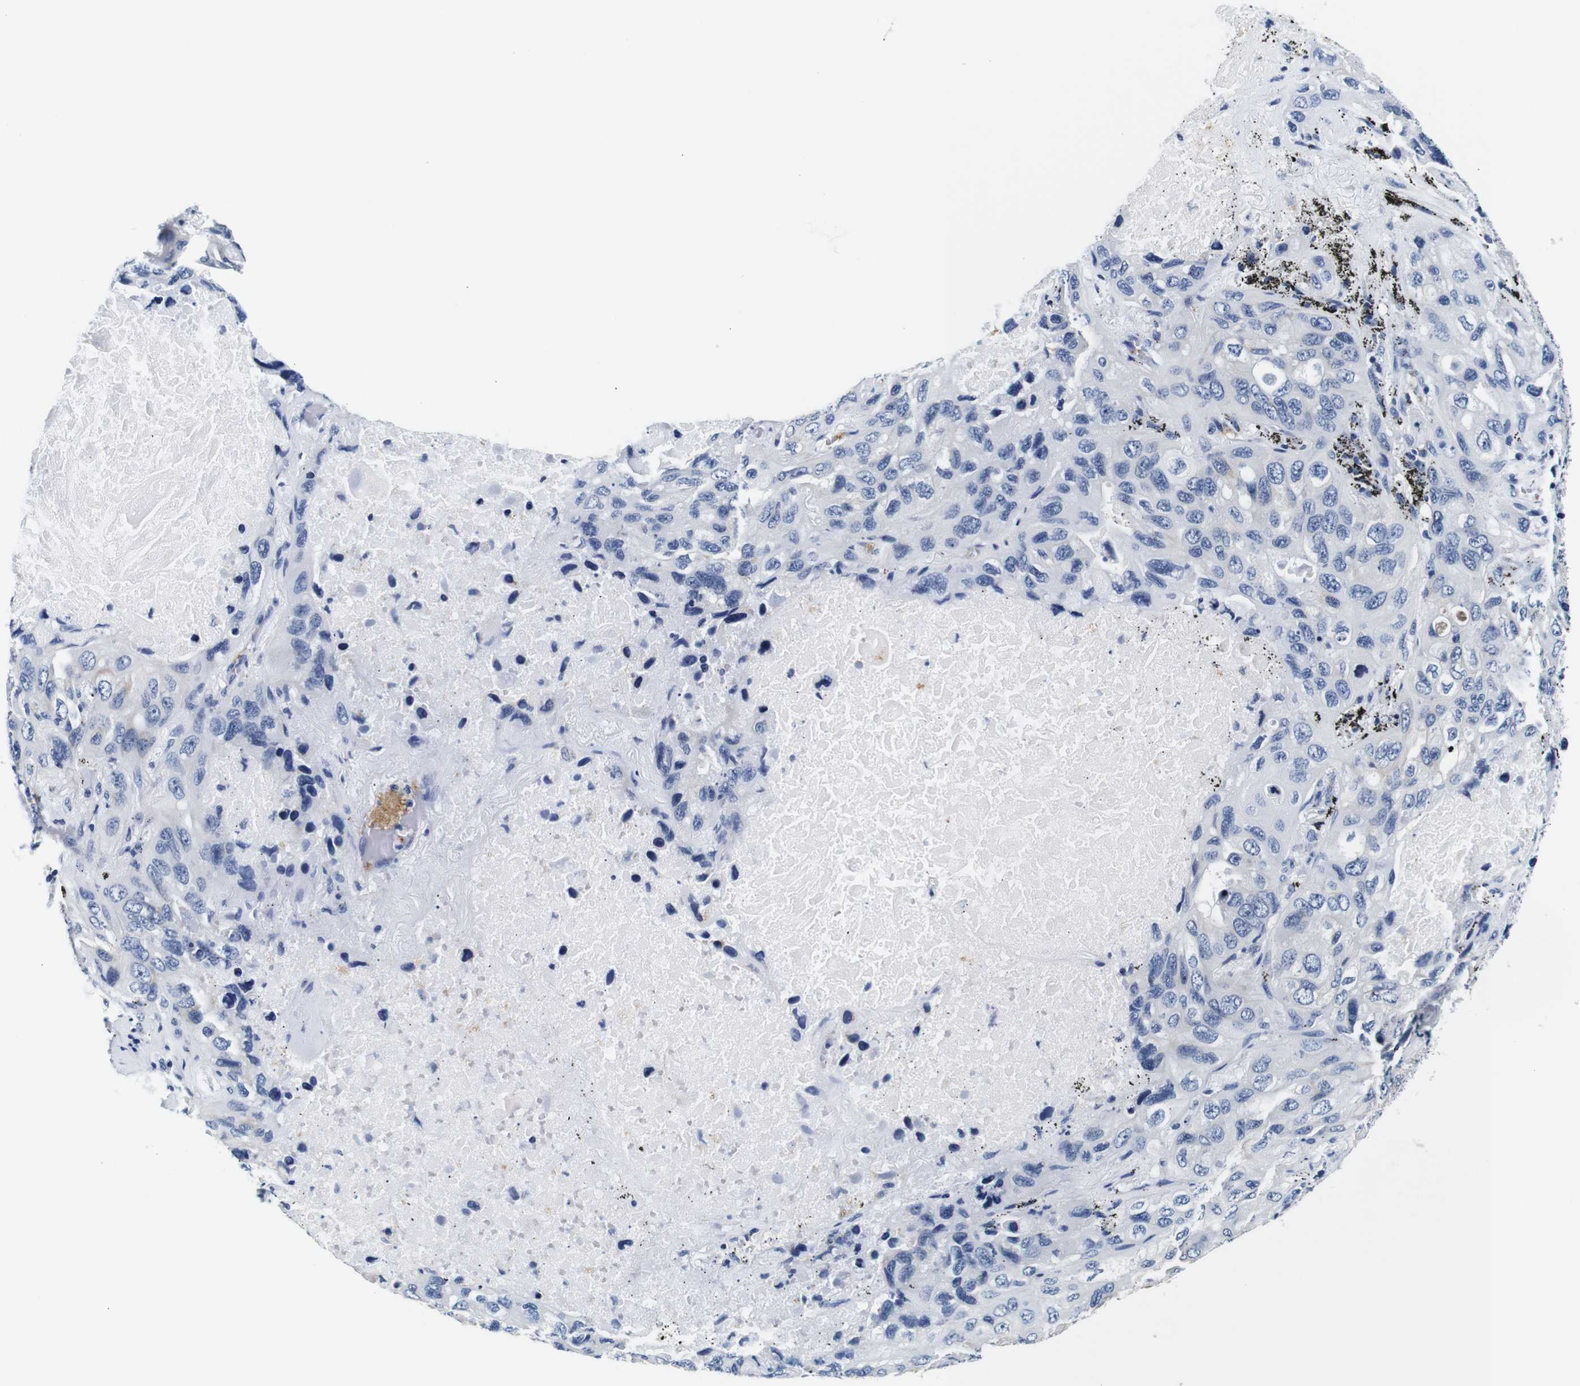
{"staining": {"intensity": "negative", "quantity": "none", "location": "none"}, "tissue": "lung cancer", "cell_type": "Tumor cells", "image_type": "cancer", "snomed": [{"axis": "morphology", "description": "Squamous cell carcinoma, NOS"}, {"axis": "topography", "description": "Lung"}], "caption": "A micrograph of human lung cancer is negative for staining in tumor cells.", "gene": "GP1BA", "patient": {"sex": "female", "age": 73}}